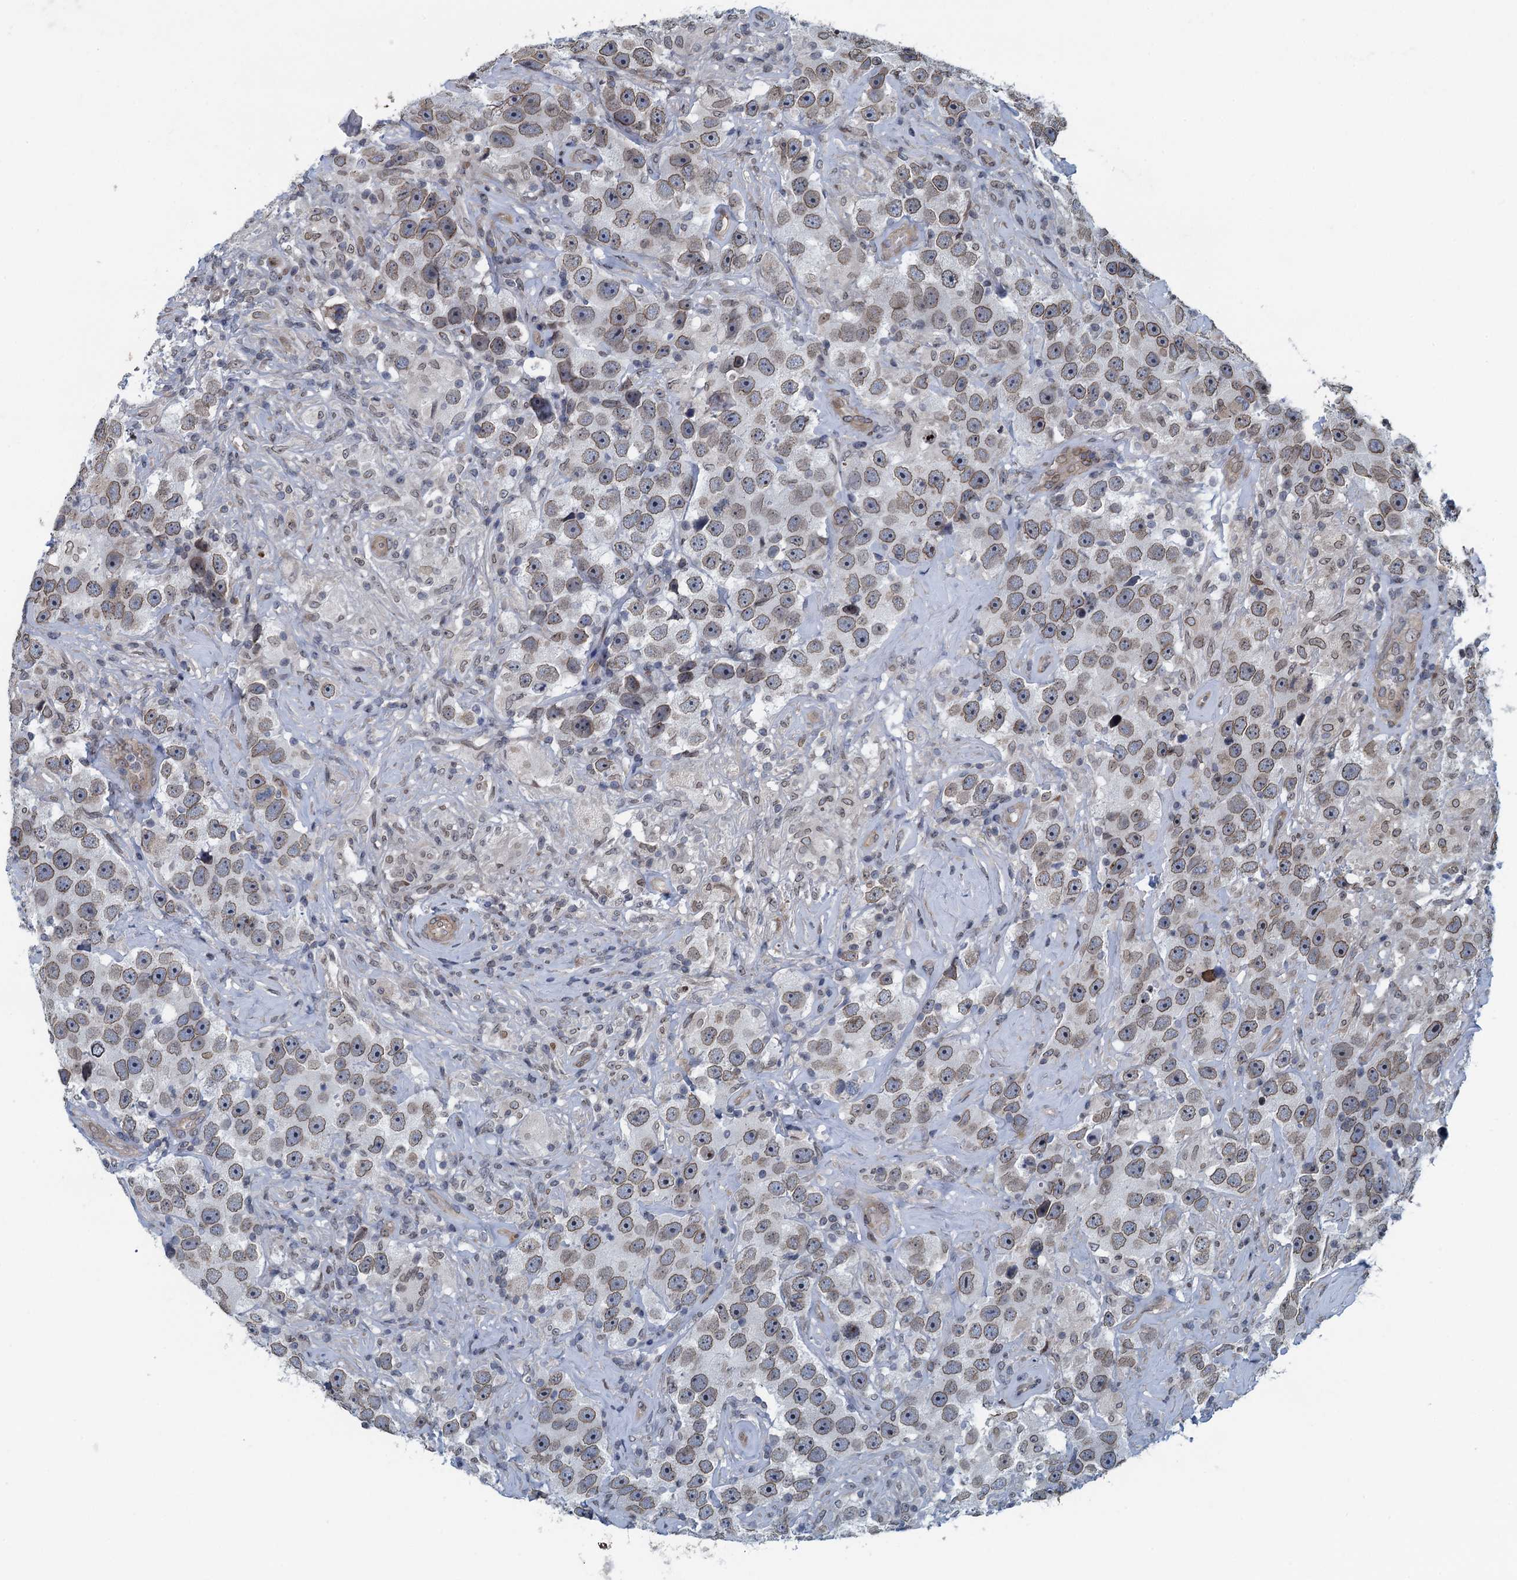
{"staining": {"intensity": "weak", "quantity": ">75%", "location": "cytoplasmic/membranous,nuclear"}, "tissue": "testis cancer", "cell_type": "Tumor cells", "image_type": "cancer", "snomed": [{"axis": "morphology", "description": "Seminoma, NOS"}, {"axis": "topography", "description": "Testis"}], "caption": "Protein expression analysis of human testis seminoma reveals weak cytoplasmic/membranous and nuclear positivity in approximately >75% of tumor cells. The staining was performed using DAB (3,3'-diaminobenzidine), with brown indicating positive protein expression. Nuclei are stained blue with hematoxylin.", "gene": "CCDC34", "patient": {"sex": "male", "age": 49}}